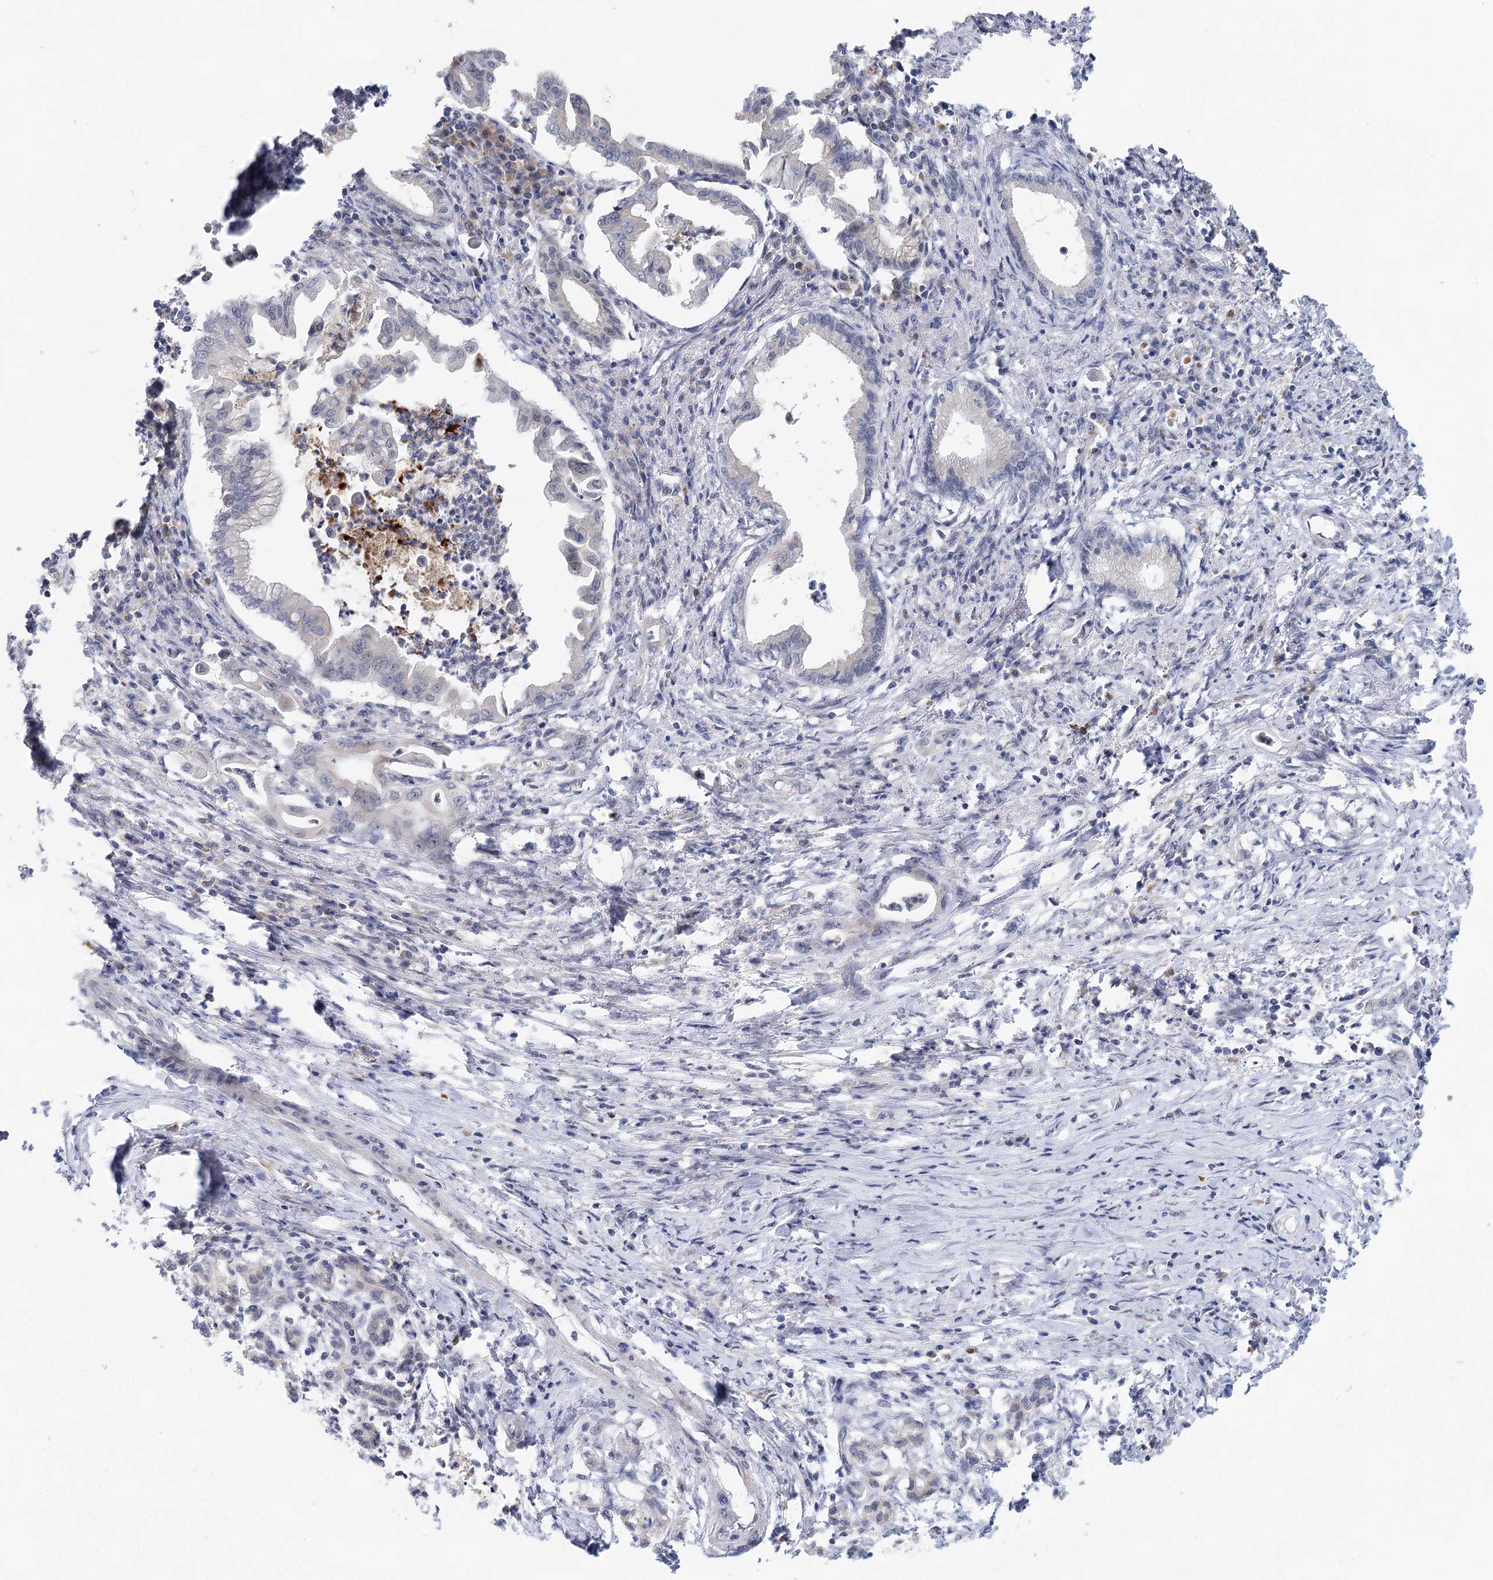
{"staining": {"intensity": "negative", "quantity": "none", "location": "none"}, "tissue": "pancreatic cancer", "cell_type": "Tumor cells", "image_type": "cancer", "snomed": [{"axis": "morphology", "description": "Adenocarcinoma, NOS"}, {"axis": "topography", "description": "Pancreas"}], "caption": "Immunohistochemistry (IHC) histopathology image of human pancreatic cancer stained for a protein (brown), which displays no expression in tumor cells.", "gene": "BLTP1", "patient": {"sex": "female", "age": 55}}